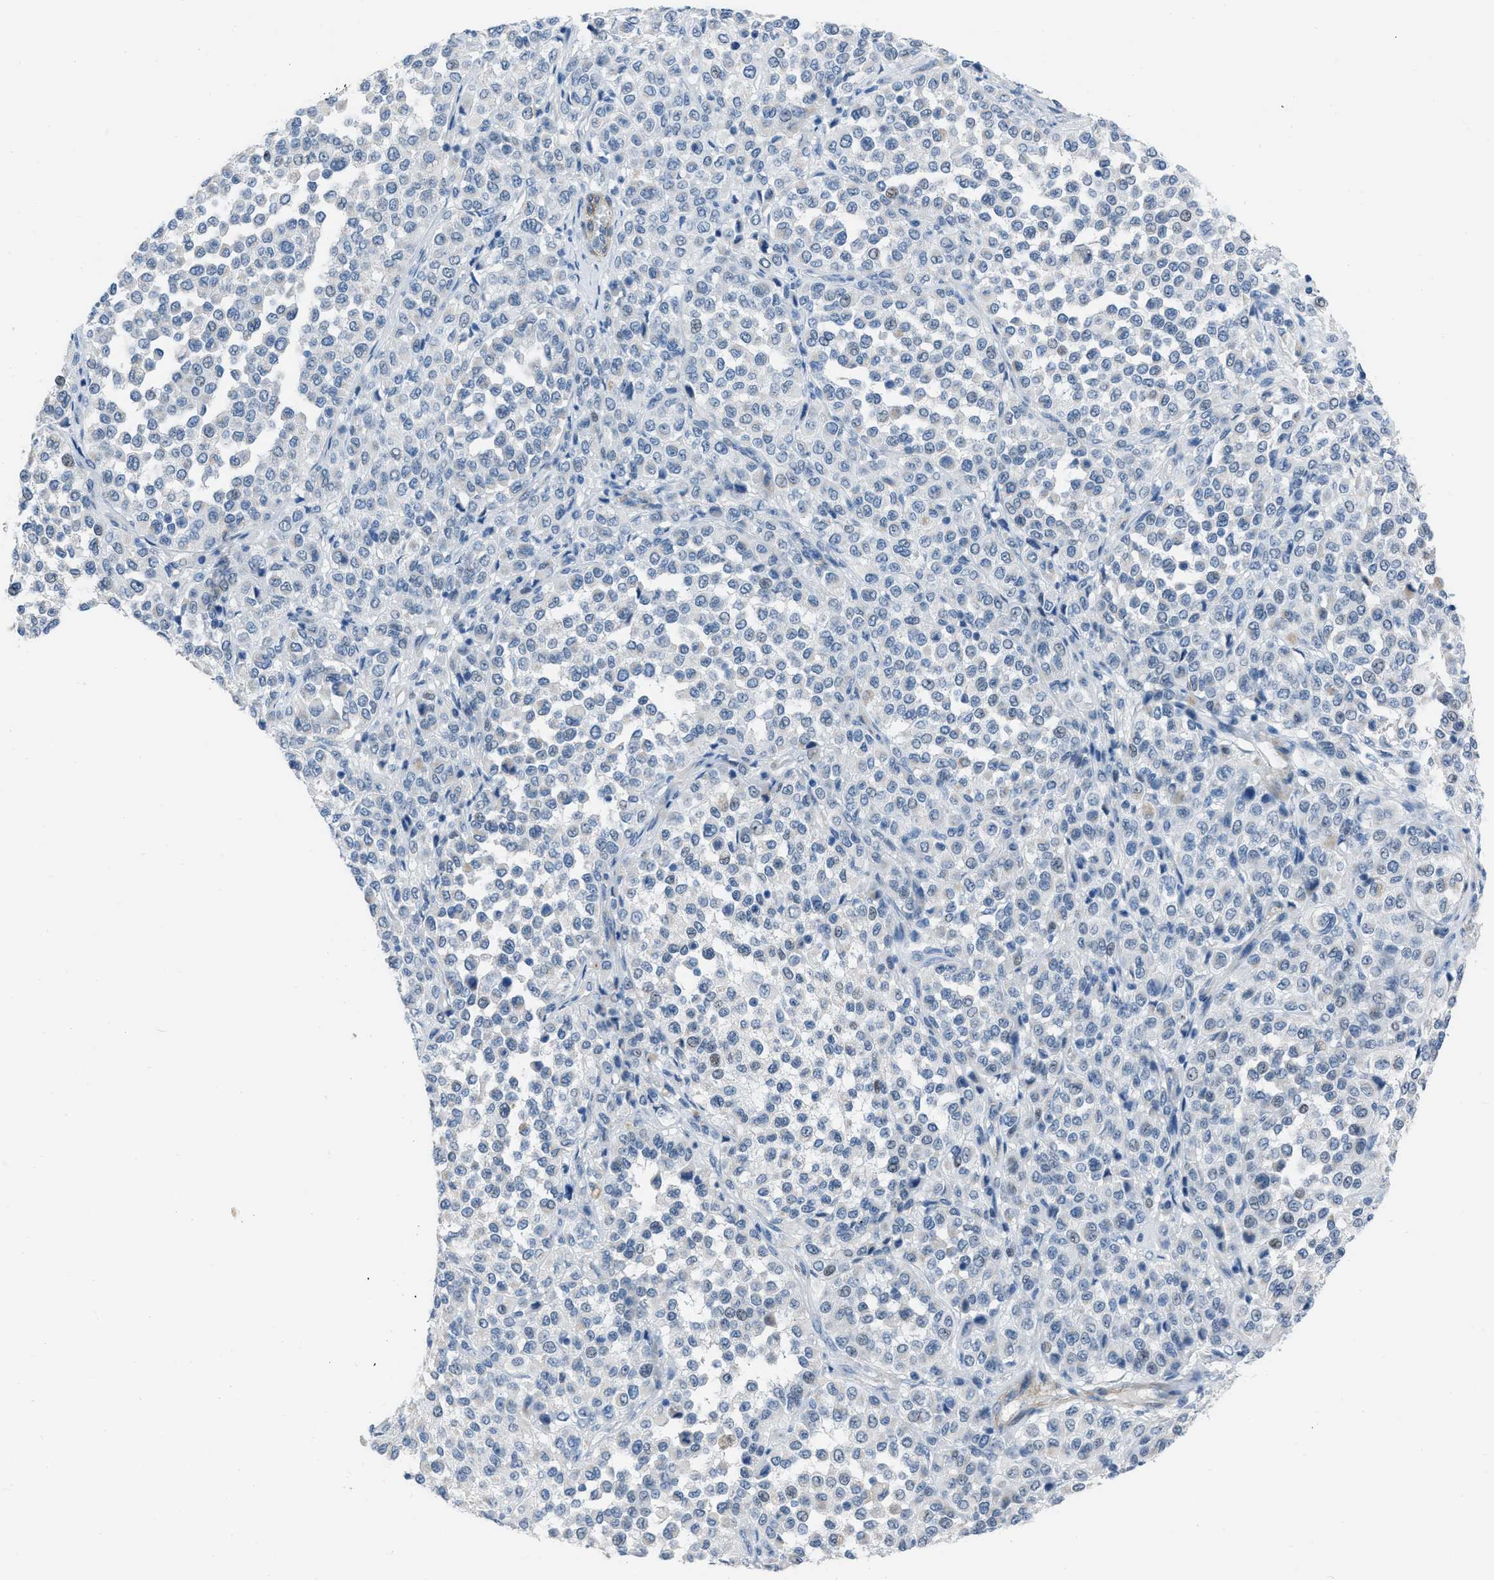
{"staining": {"intensity": "negative", "quantity": "none", "location": "none"}, "tissue": "melanoma", "cell_type": "Tumor cells", "image_type": "cancer", "snomed": [{"axis": "morphology", "description": "Malignant melanoma, Metastatic site"}, {"axis": "topography", "description": "Pancreas"}], "caption": "Tumor cells are negative for brown protein staining in malignant melanoma (metastatic site). (DAB immunohistochemistry, high magnification).", "gene": "SPATC1L", "patient": {"sex": "female", "age": 30}}